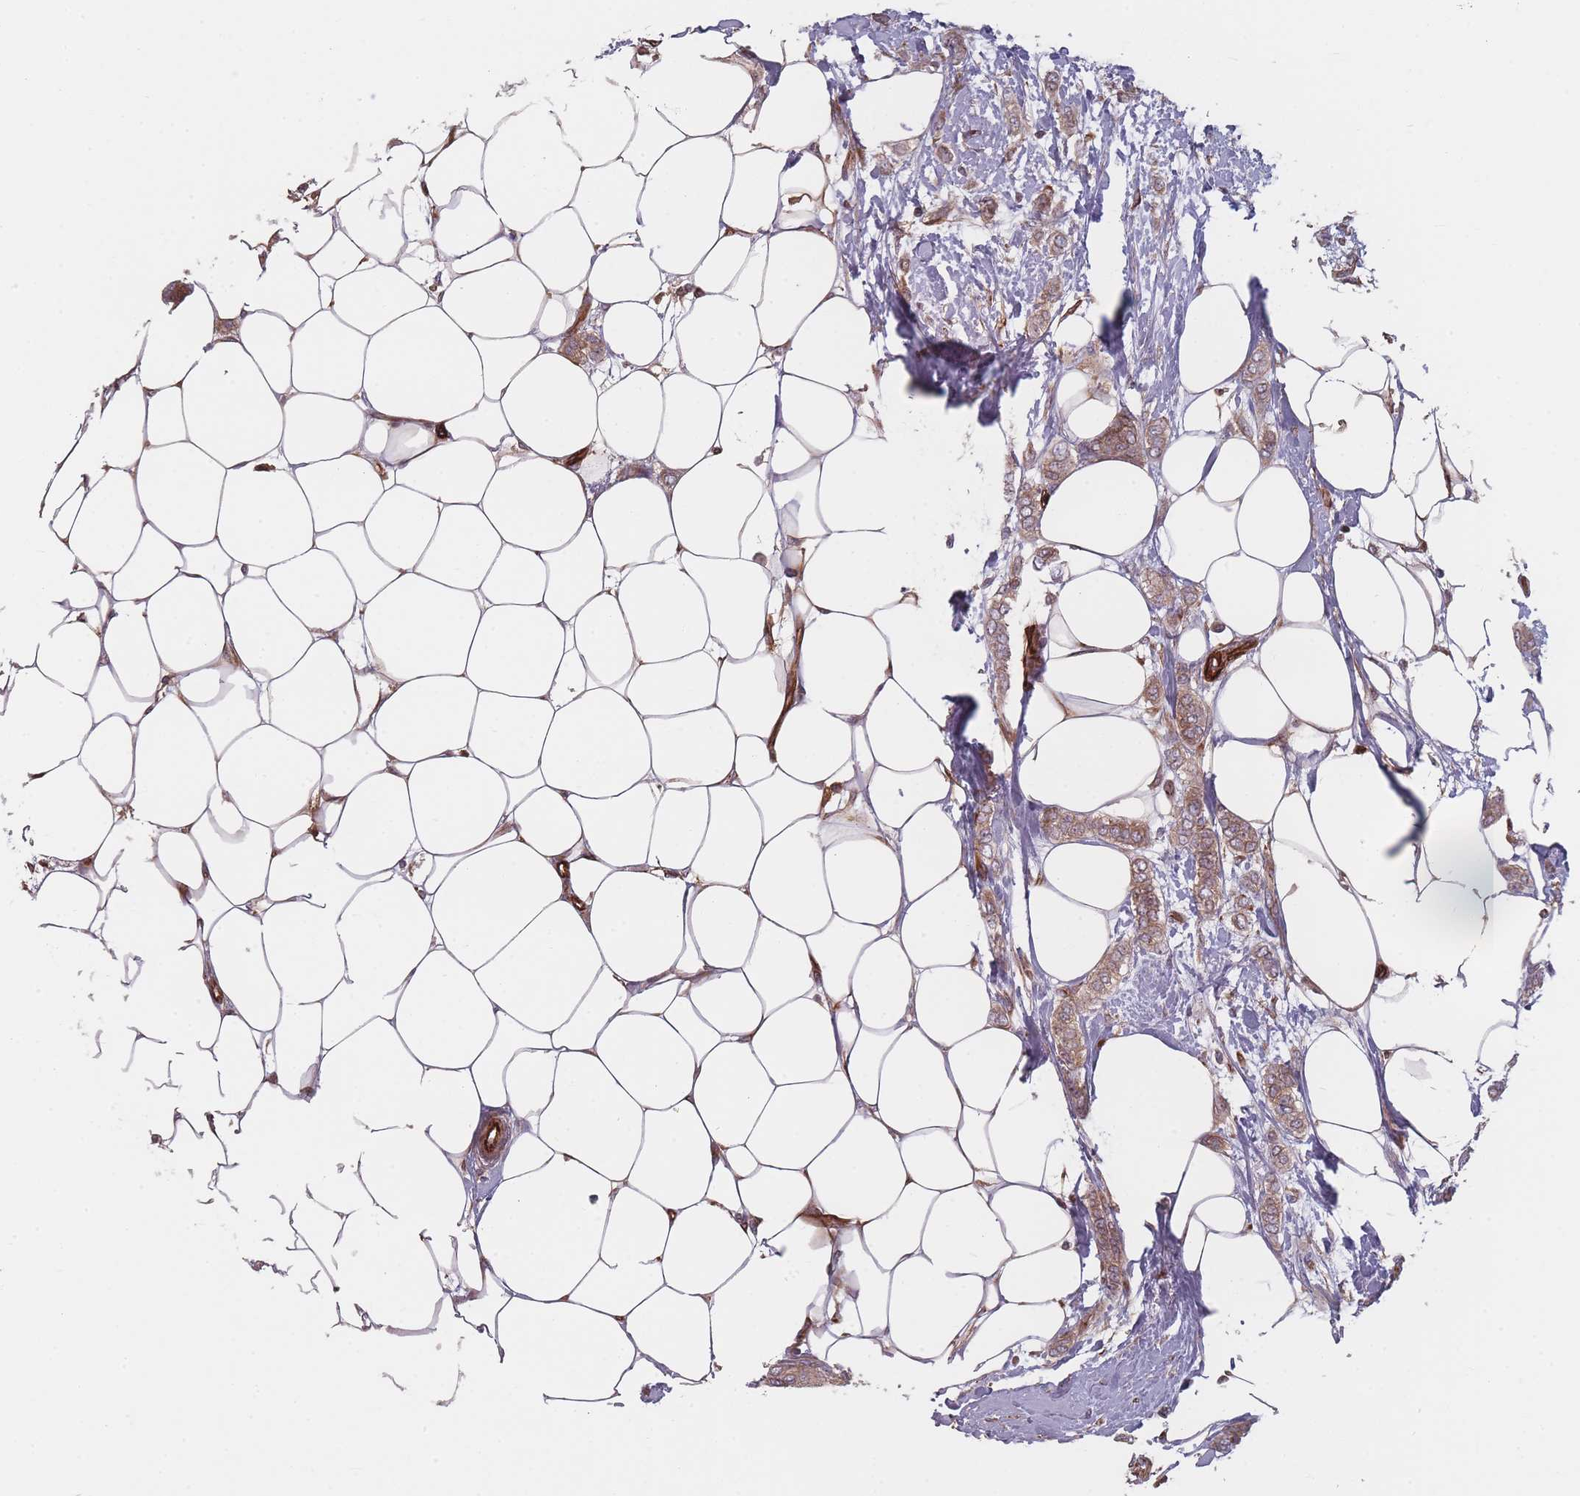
{"staining": {"intensity": "weak", "quantity": ">75%", "location": "cytoplasmic/membranous"}, "tissue": "breast cancer", "cell_type": "Tumor cells", "image_type": "cancer", "snomed": [{"axis": "morphology", "description": "Duct carcinoma"}, {"axis": "topography", "description": "Breast"}], "caption": "The immunohistochemical stain highlights weak cytoplasmic/membranous staining in tumor cells of invasive ductal carcinoma (breast) tissue.", "gene": "EEF1AKMT2", "patient": {"sex": "female", "age": 72}}